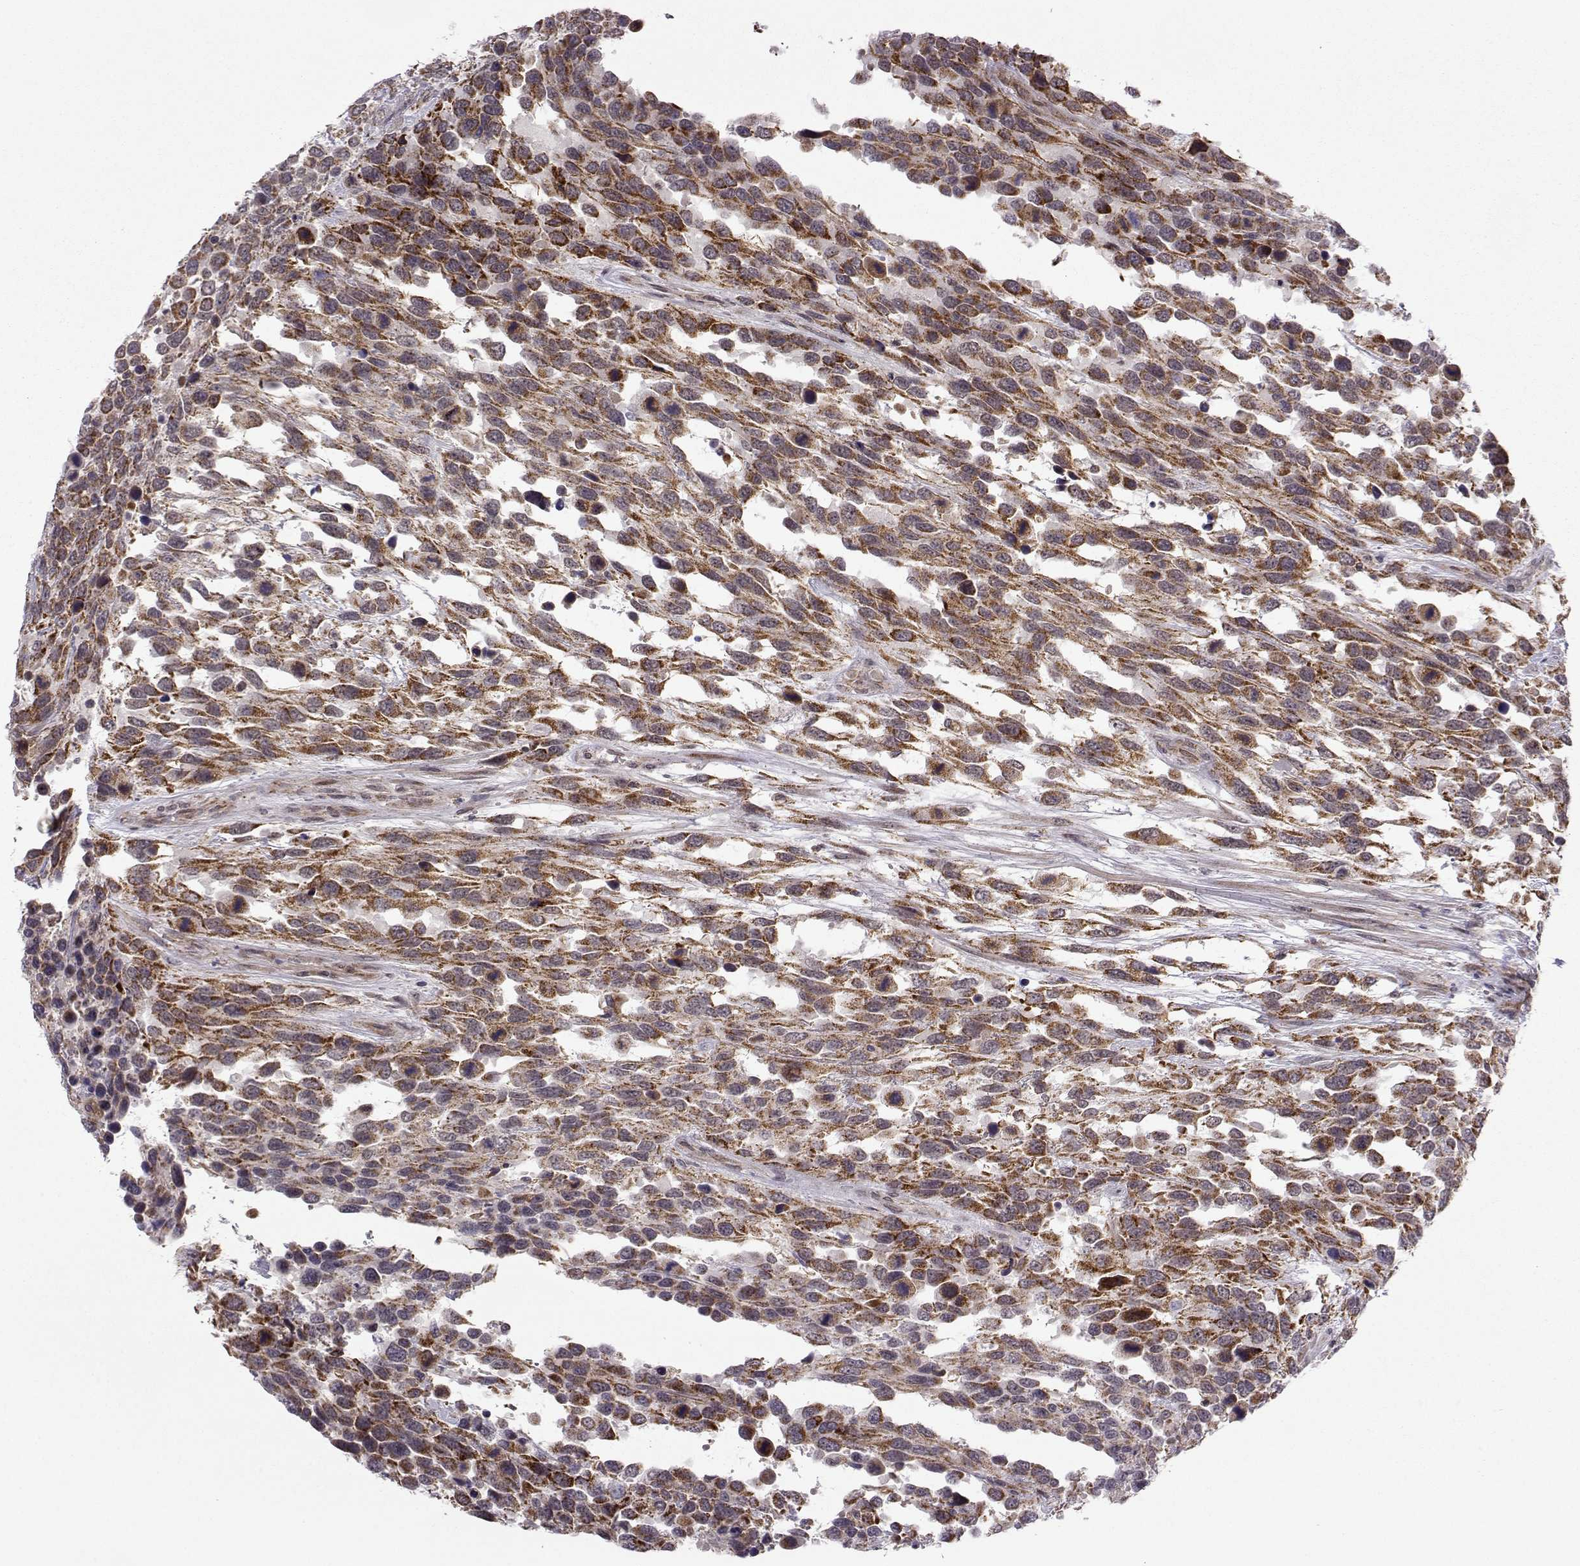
{"staining": {"intensity": "strong", "quantity": ">75%", "location": "cytoplasmic/membranous"}, "tissue": "urothelial cancer", "cell_type": "Tumor cells", "image_type": "cancer", "snomed": [{"axis": "morphology", "description": "Urothelial carcinoma, High grade"}, {"axis": "topography", "description": "Urinary bladder"}], "caption": "Urothelial cancer tissue exhibits strong cytoplasmic/membranous positivity in about >75% of tumor cells, visualized by immunohistochemistry.", "gene": "NECAB3", "patient": {"sex": "female", "age": 70}}